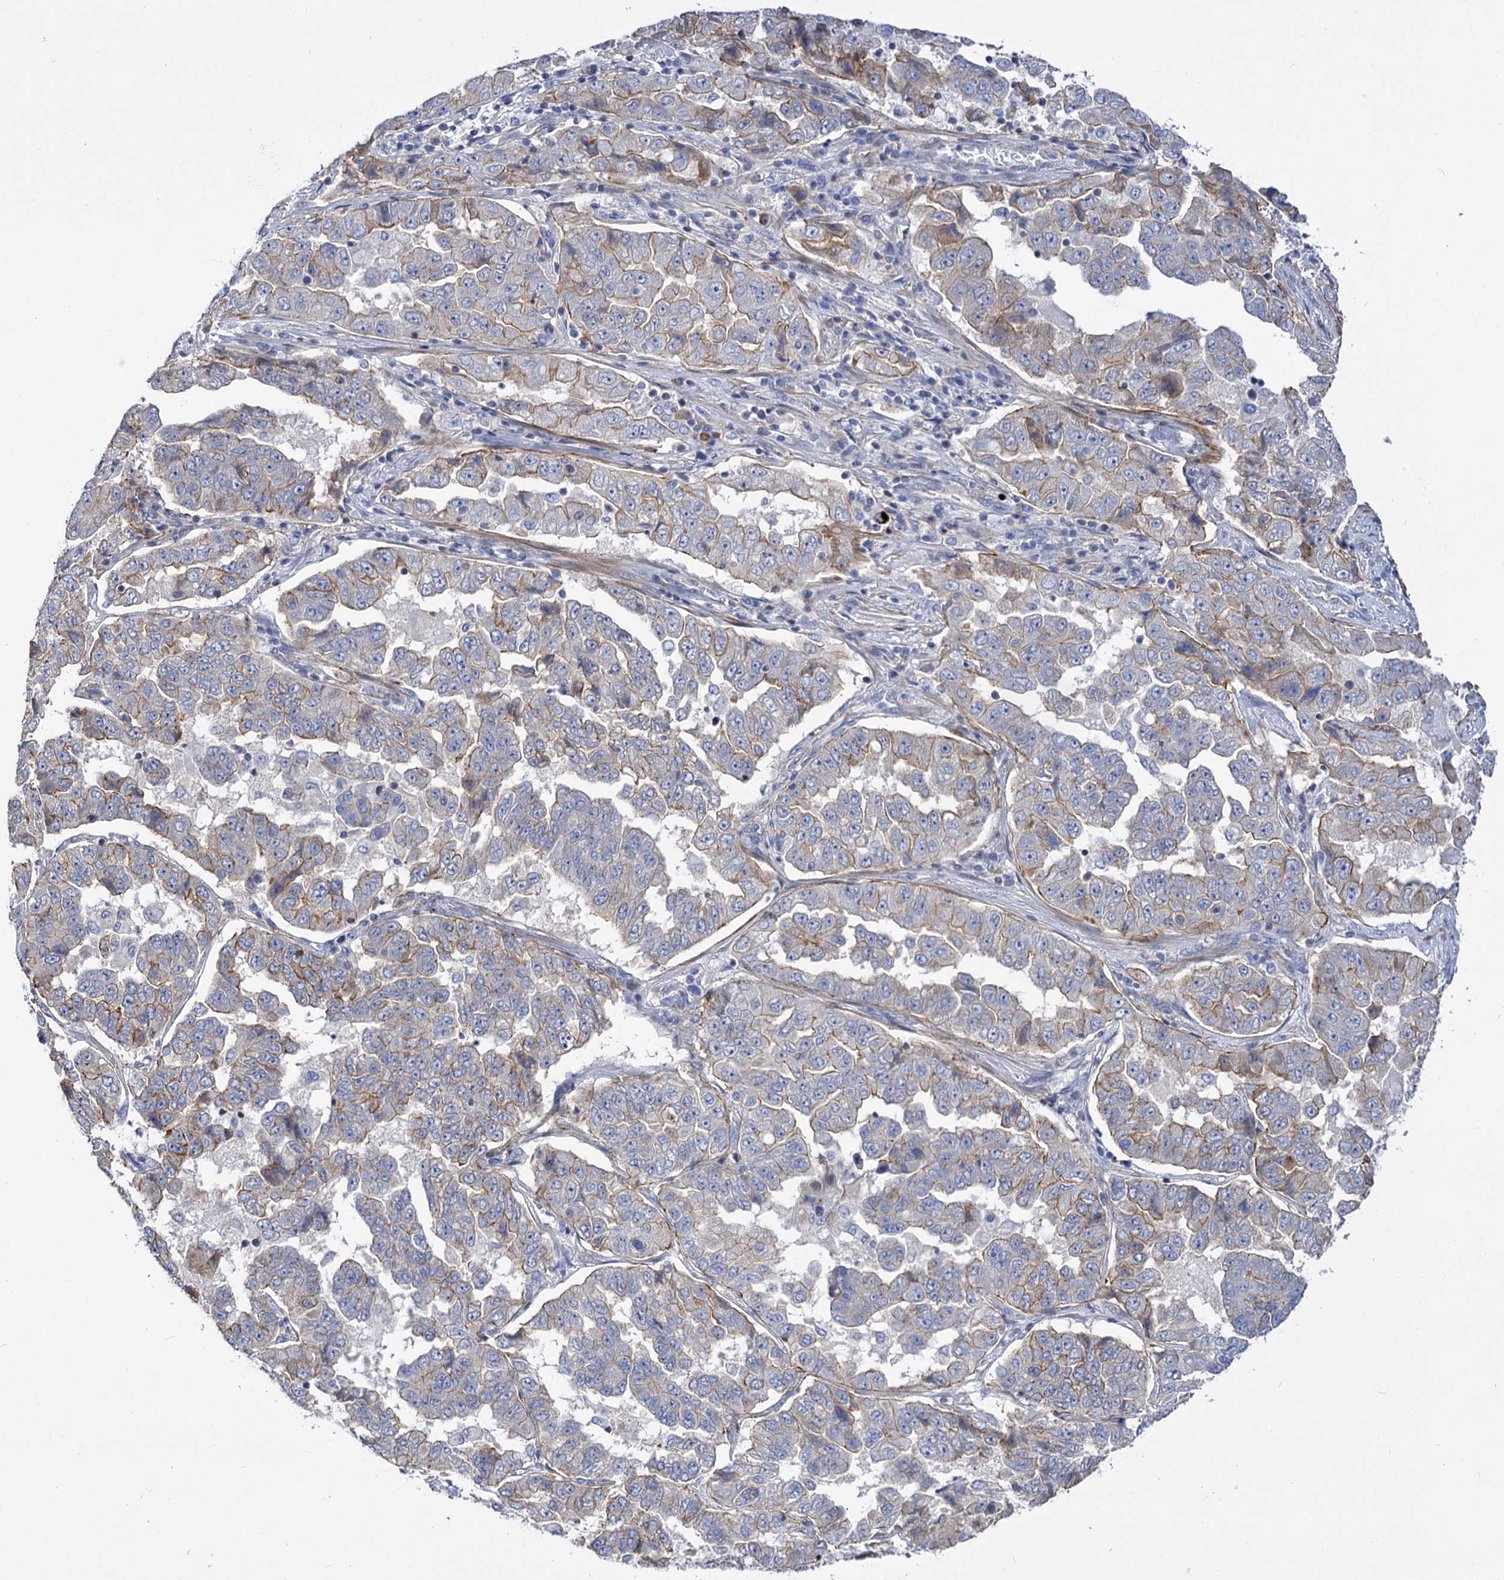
{"staining": {"intensity": "weak", "quantity": "<25%", "location": "cytoplasmic/membranous"}, "tissue": "lung cancer", "cell_type": "Tumor cells", "image_type": "cancer", "snomed": [{"axis": "morphology", "description": "Adenocarcinoma, NOS"}, {"axis": "topography", "description": "Lung"}], "caption": "DAB (3,3'-diaminobenzidine) immunohistochemical staining of lung adenocarcinoma shows no significant positivity in tumor cells. (DAB immunohistochemistry with hematoxylin counter stain).", "gene": "NUDCD2", "patient": {"sex": "female", "age": 51}}